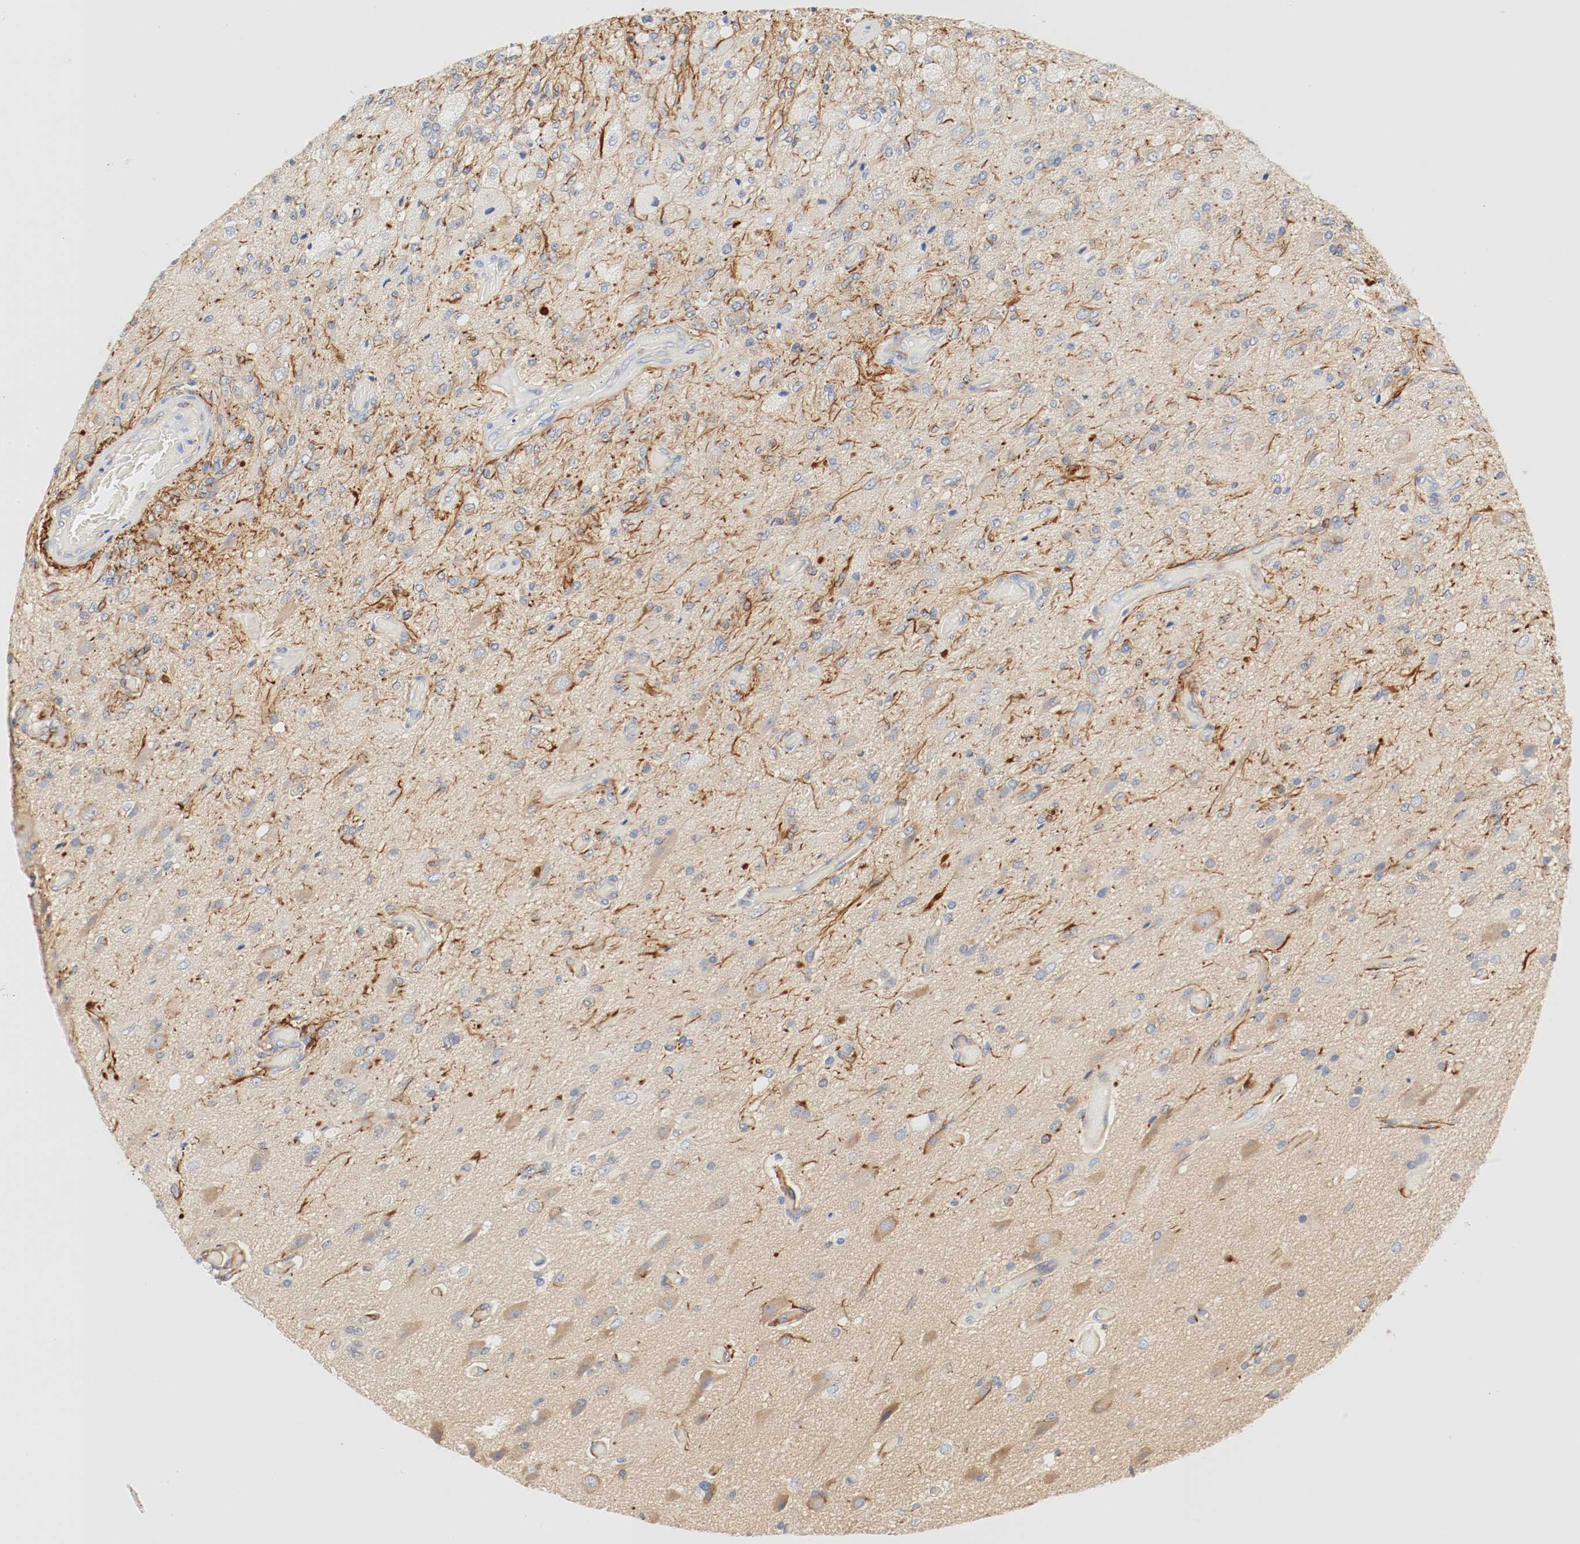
{"staining": {"intensity": "moderate", "quantity": ">75%", "location": "cytoplasmic/membranous"}, "tissue": "glioma", "cell_type": "Tumor cells", "image_type": "cancer", "snomed": [{"axis": "morphology", "description": "Normal tissue, NOS"}, {"axis": "morphology", "description": "Glioma, malignant, High grade"}, {"axis": "topography", "description": "Cerebral cortex"}], "caption": "A brown stain shows moderate cytoplasmic/membranous positivity of a protein in glioma tumor cells.", "gene": "GIT1", "patient": {"sex": "male", "age": 77}}